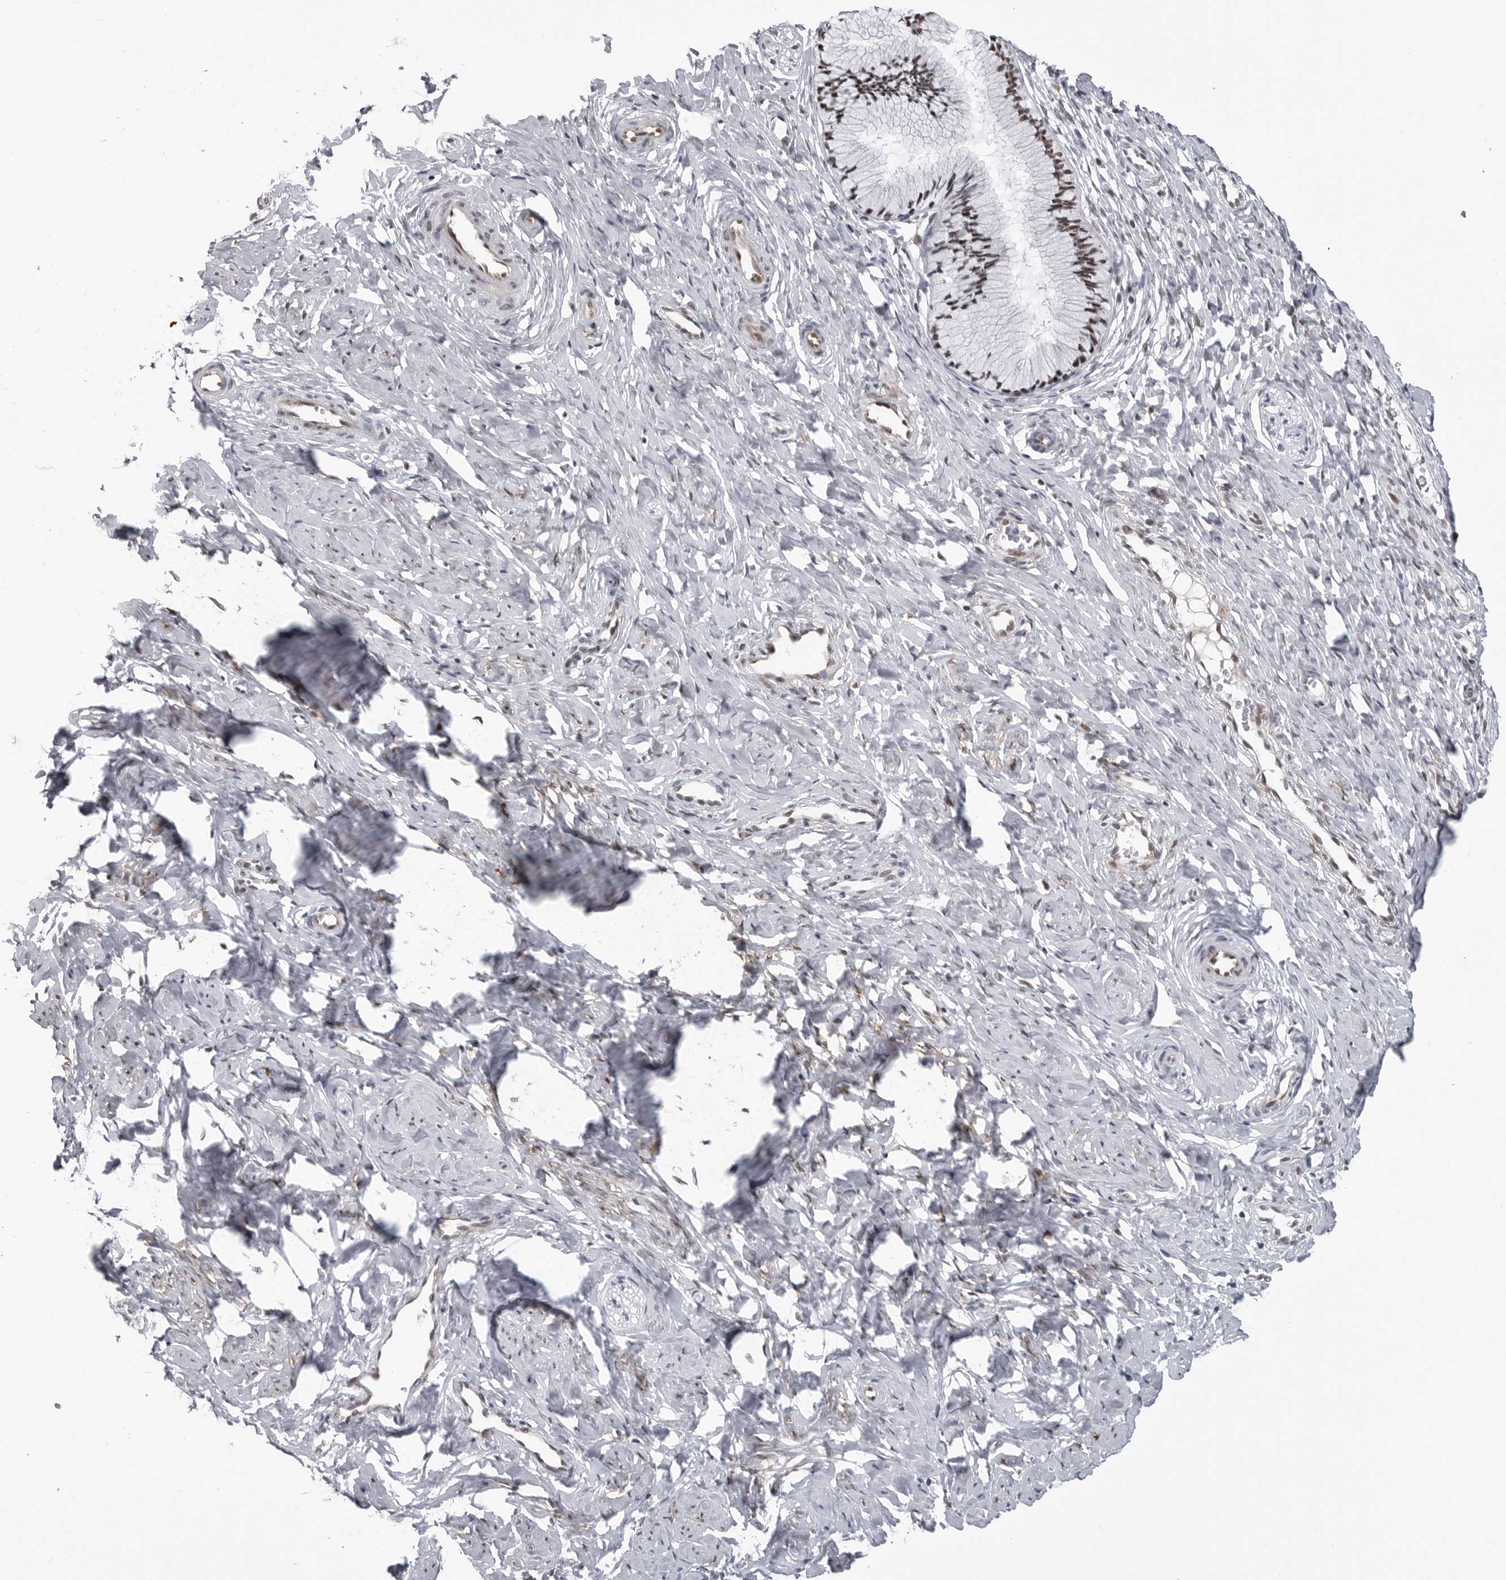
{"staining": {"intensity": "moderate", "quantity": ">75%", "location": "nuclear"}, "tissue": "cervix", "cell_type": "Glandular cells", "image_type": "normal", "snomed": [{"axis": "morphology", "description": "Normal tissue, NOS"}, {"axis": "topography", "description": "Cervix"}], "caption": "Immunohistochemical staining of normal human cervix reveals >75% levels of moderate nuclear protein staining in approximately >75% of glandular cells.", "gene": "RNF26", "patient": {"sex": "female", "age": 27}}